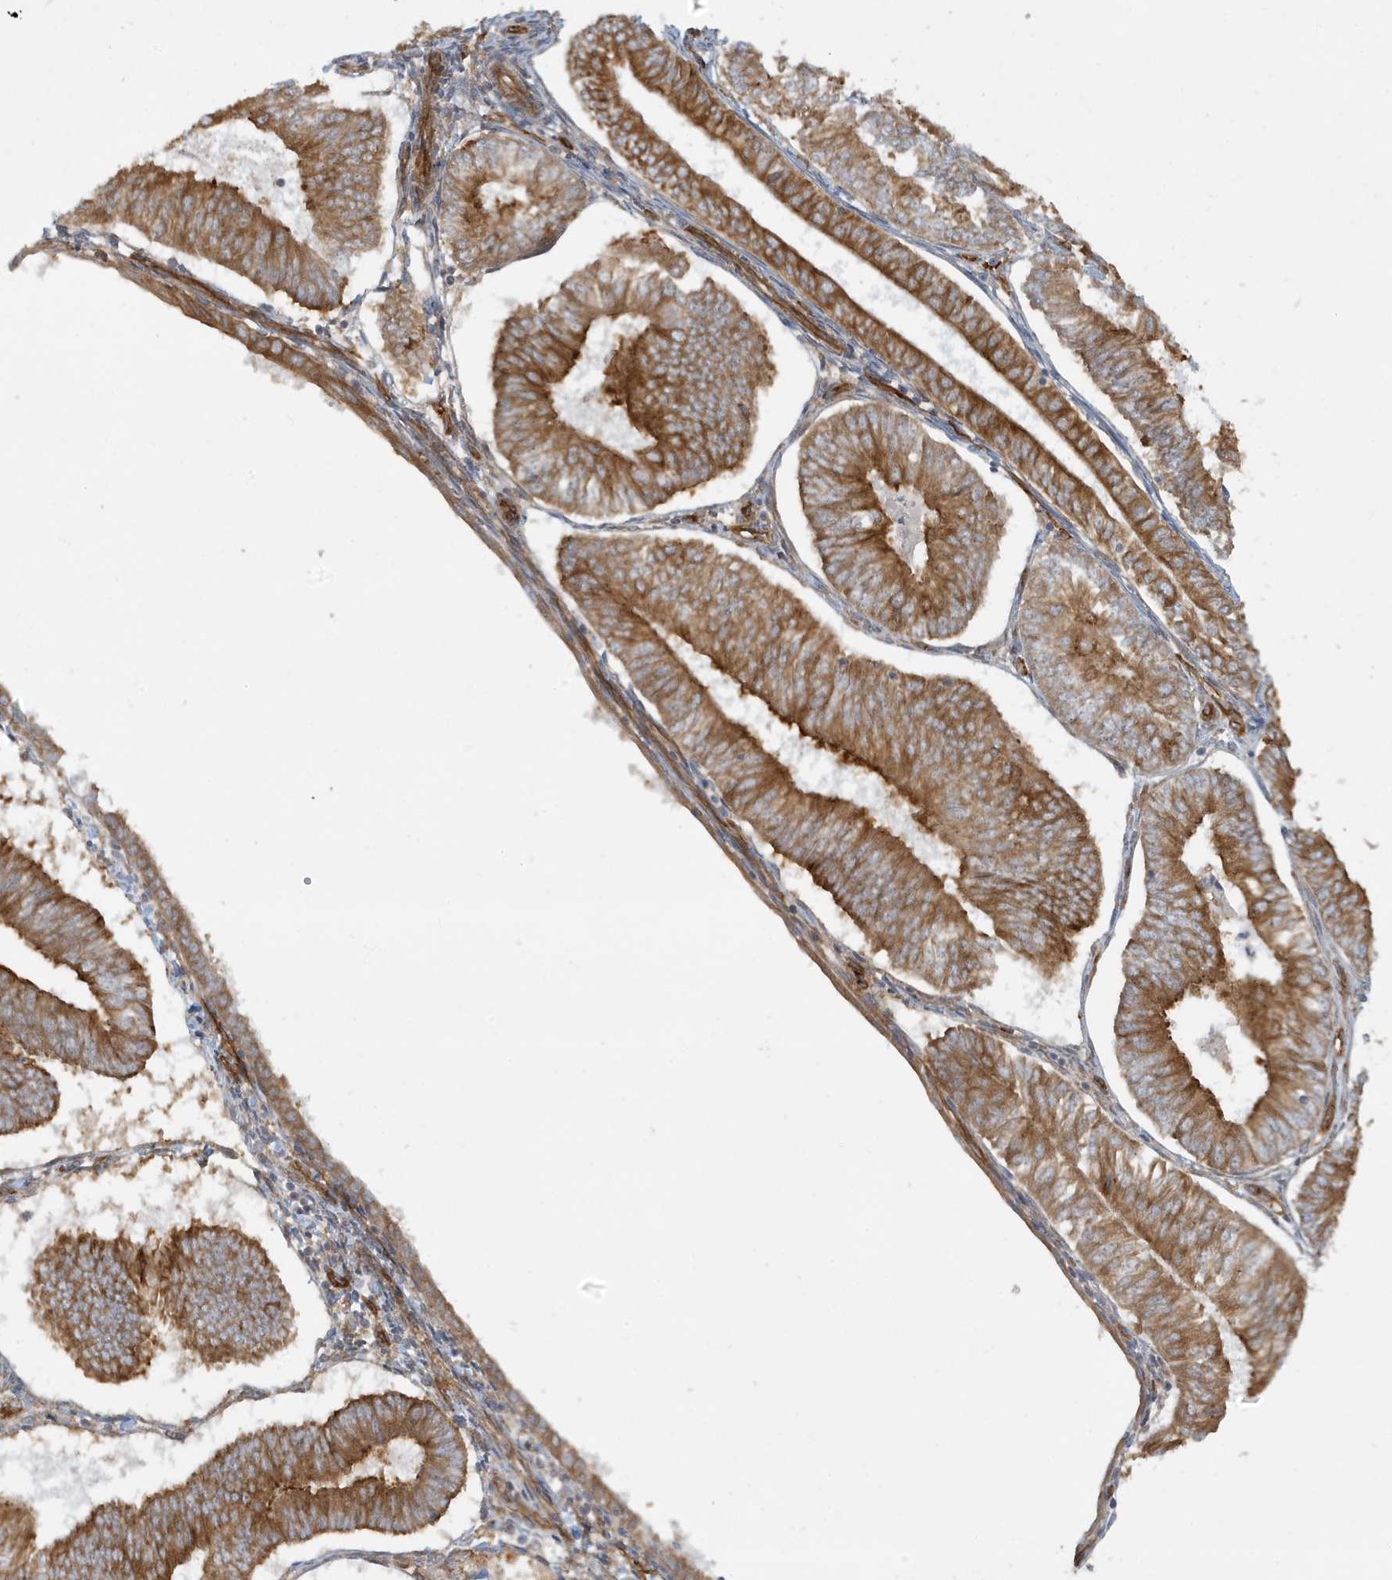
{"staining": {"intensity": "strong", "quantity": ">75%", "location": "cytoplasmic/membranous"}, "tissue": "endometrial cancer", "cell_type": "Tumor cells", "image_type": "cancer", "snomed": [{"axis": "morphology", "description": "Adenocarcinoma, NOS"}, {"axis": "topography", "description": "Endometrium"}], "caption": "DAB (3,3'-diaminobenzidine) immunohistochemical staining of adenocarcinoma (endometrial) reveals strong cytoplasmic/membranous protein expression in approximately >75% of tumor cells.", "gene": "ATP23", "patient": {"sex": "female", "age": 58}}